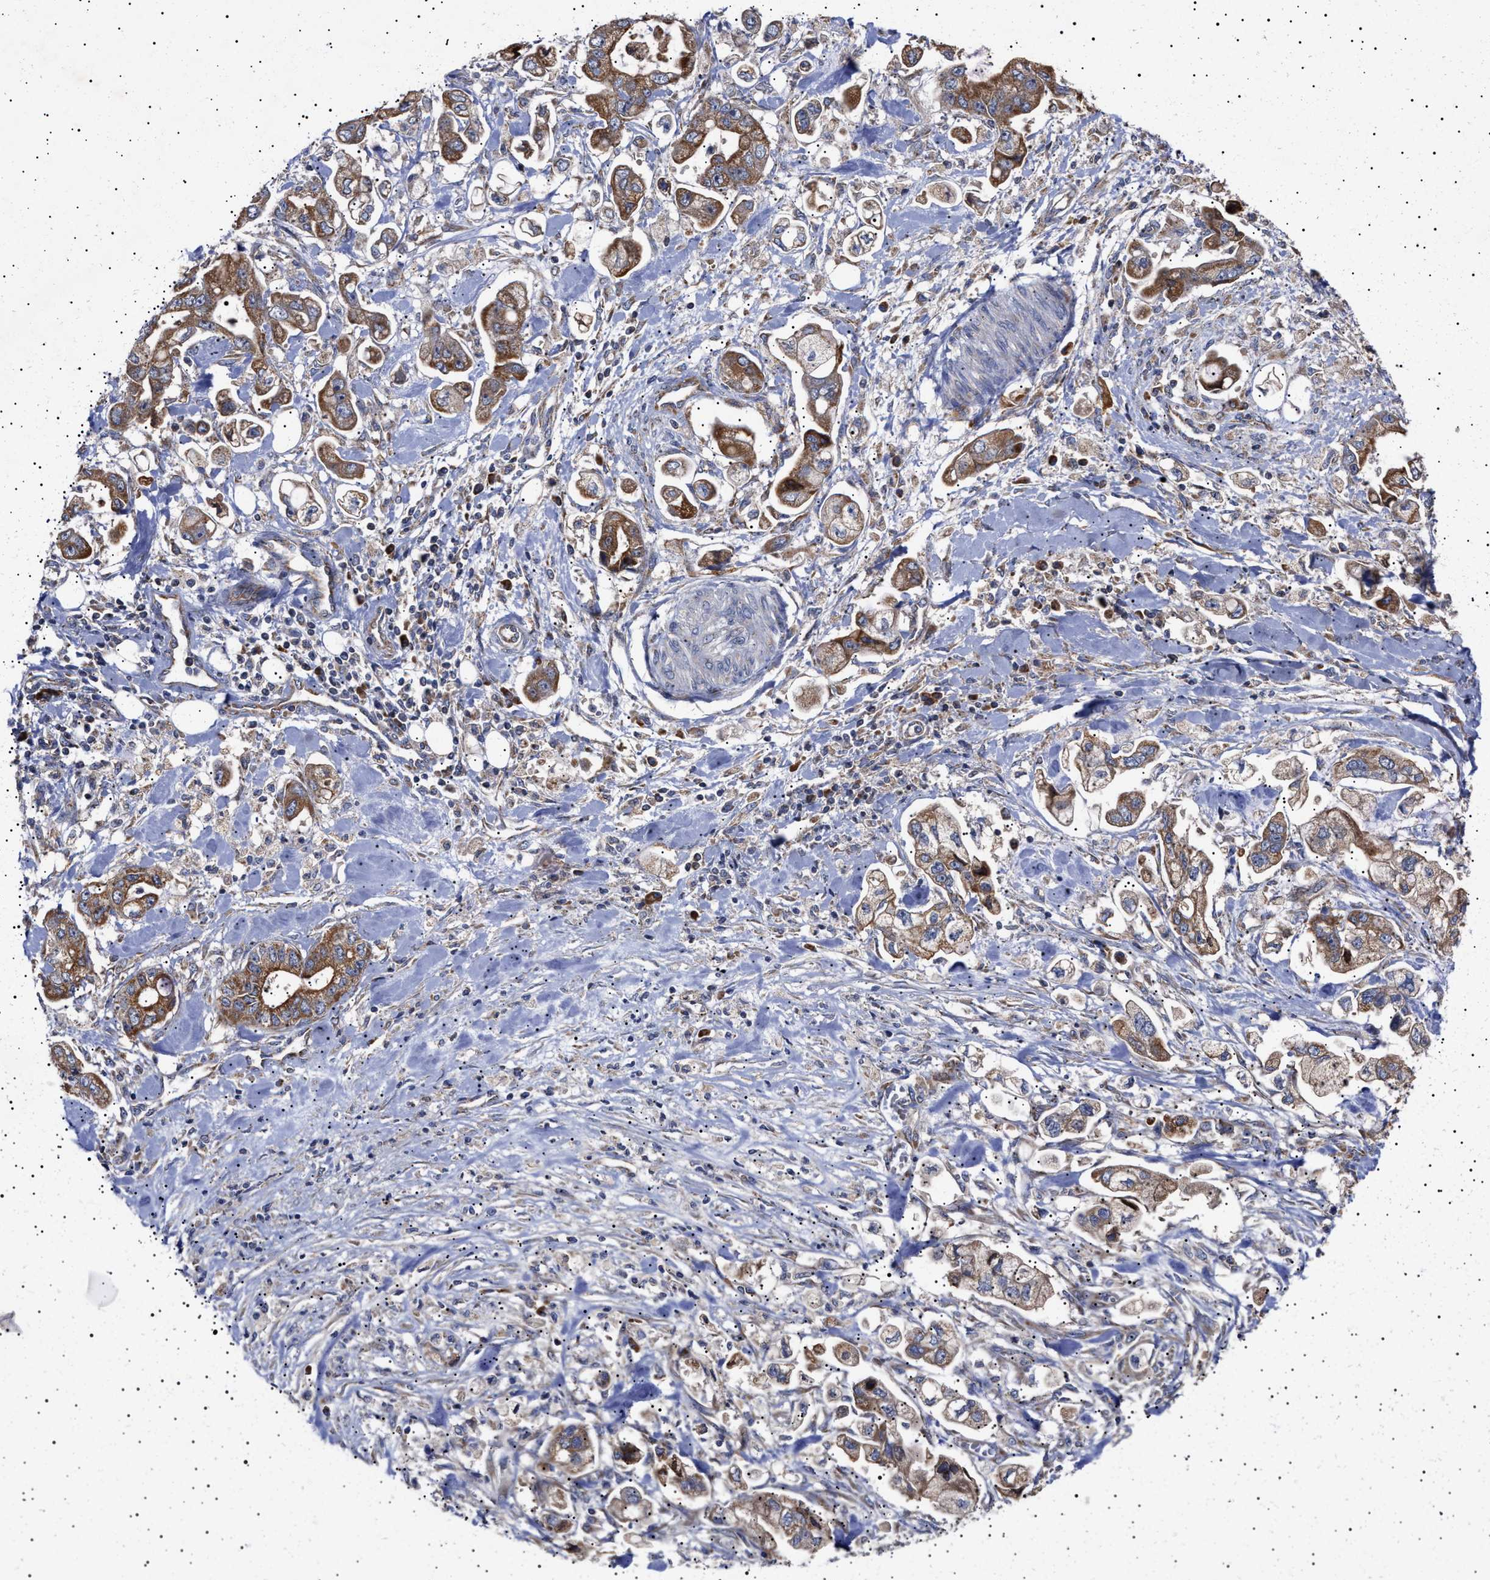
{"staining": {"intensity": "moderate", "quantity": ">75%", "location": "cytoplasmic/membranous"}, "tissue": "stomach cancer", "cell_type": "Tumor cells", "image_type": "cancer", "snomed": [{"axis": "morphology", "description": "Normal tissue, NOS"}, {"axis": "morphology", "description": "Adenocarcinoma, NOS"}, {"axis": "topography", "description": "Stomach"}], "caption": "Moderate cytoplasmic/membranous positivity is appreciated in approximately >75% of tumor cells in adenocarcinoma (stomach).", "gene": "MRPL10", "patient": {"sex": "male", "age": 62}}